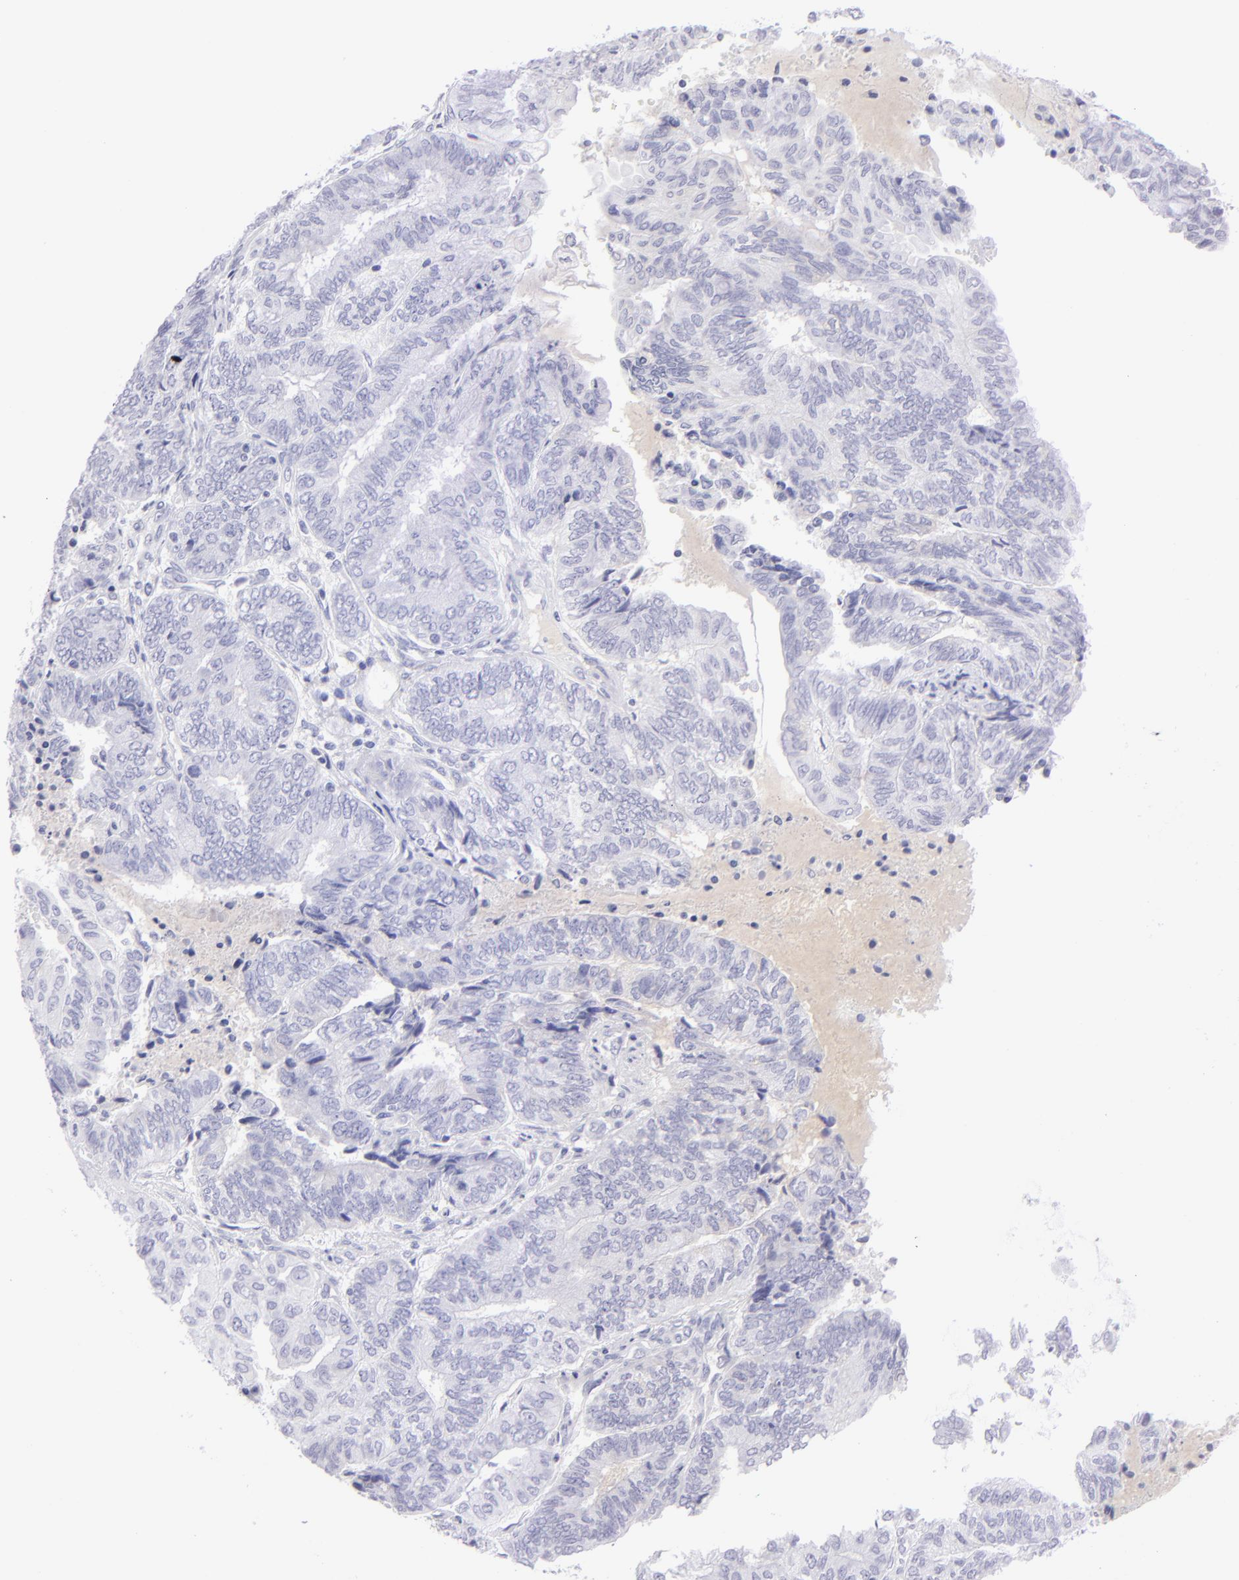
{"staining": {"intensity": "negative", "quantity": "none", "location": "none"}, "tissue": "endometrial cancer", "cell_type": "Tumor cells", "image_type": "cancer", "snomed": [{"axis": "morphology", "description": "Adenocarcinoma, NOS"}, {"axis": "topography", "description": "Uterus"}, {"axis": "topography", "description": "Endometrium"}], "caption": "The IHC image has no significant positivity in tumor cells of endometrial cancer (adenocarcinoma) tissue. (Immunohistochemistry (ihc), brightfield microscopy, high magnification).", "gene": "SLC1A2", "patient": {"sex": "female", "age": 70}}